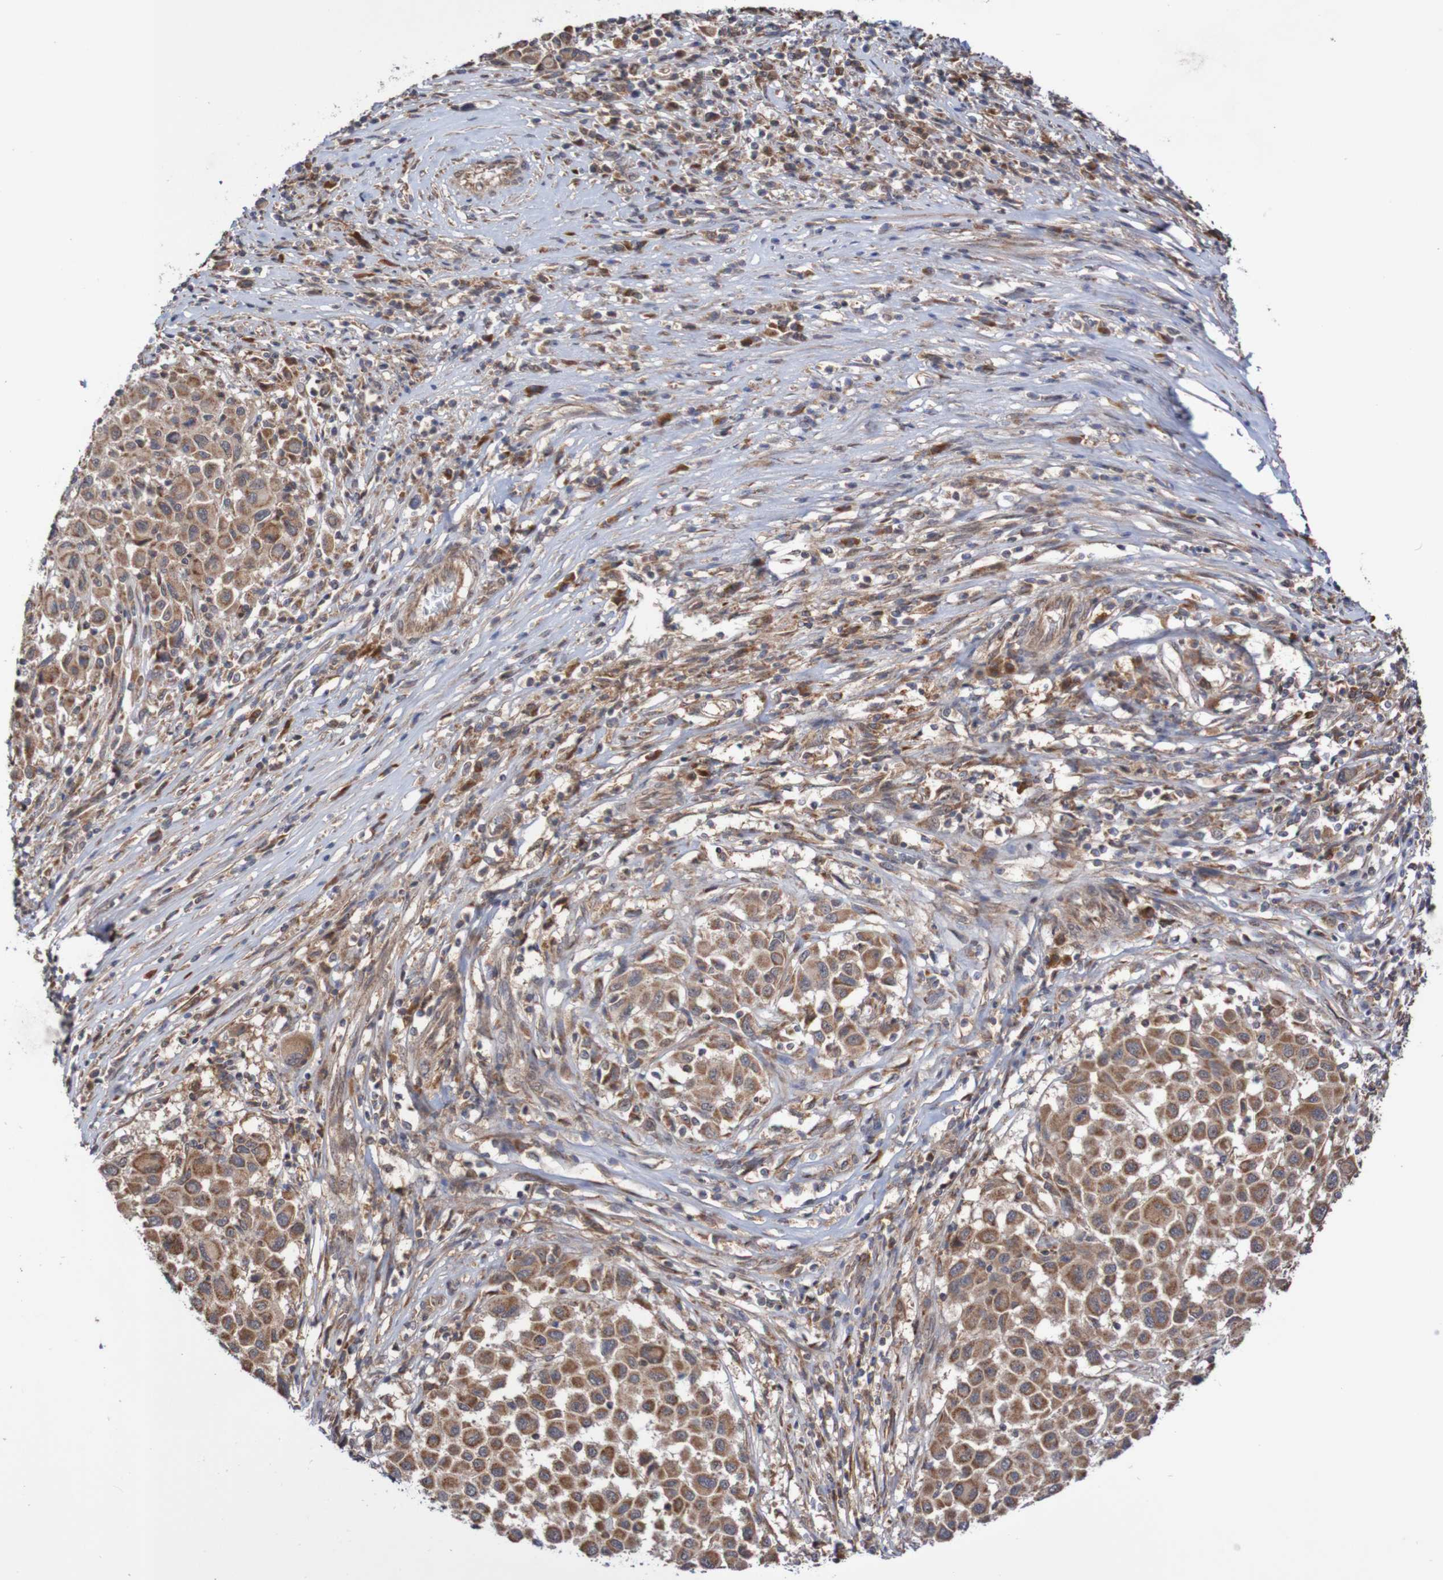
{"staining": {"intensity": "moderate", "quantity": ">75%", "location": "cytoplasmic/membranous"}, "tissue": "melanoma", "cell_type": "Tumor cells", "image_type": "cancer", "snomed": [{"axis": "morphology", "description": "Malignant melanoma, Metastatic site"}, {"axis": "topography", "description": "Lymph node"}], "caption": "The histopathology image displays staining of malignant melanoma (metastatic site), revealing moderate cytoplasmic/membranous protein expression (brown color) within tumor cells.", "gene": "PHPT1", "patient": {"sex": "male", "age": 61}}